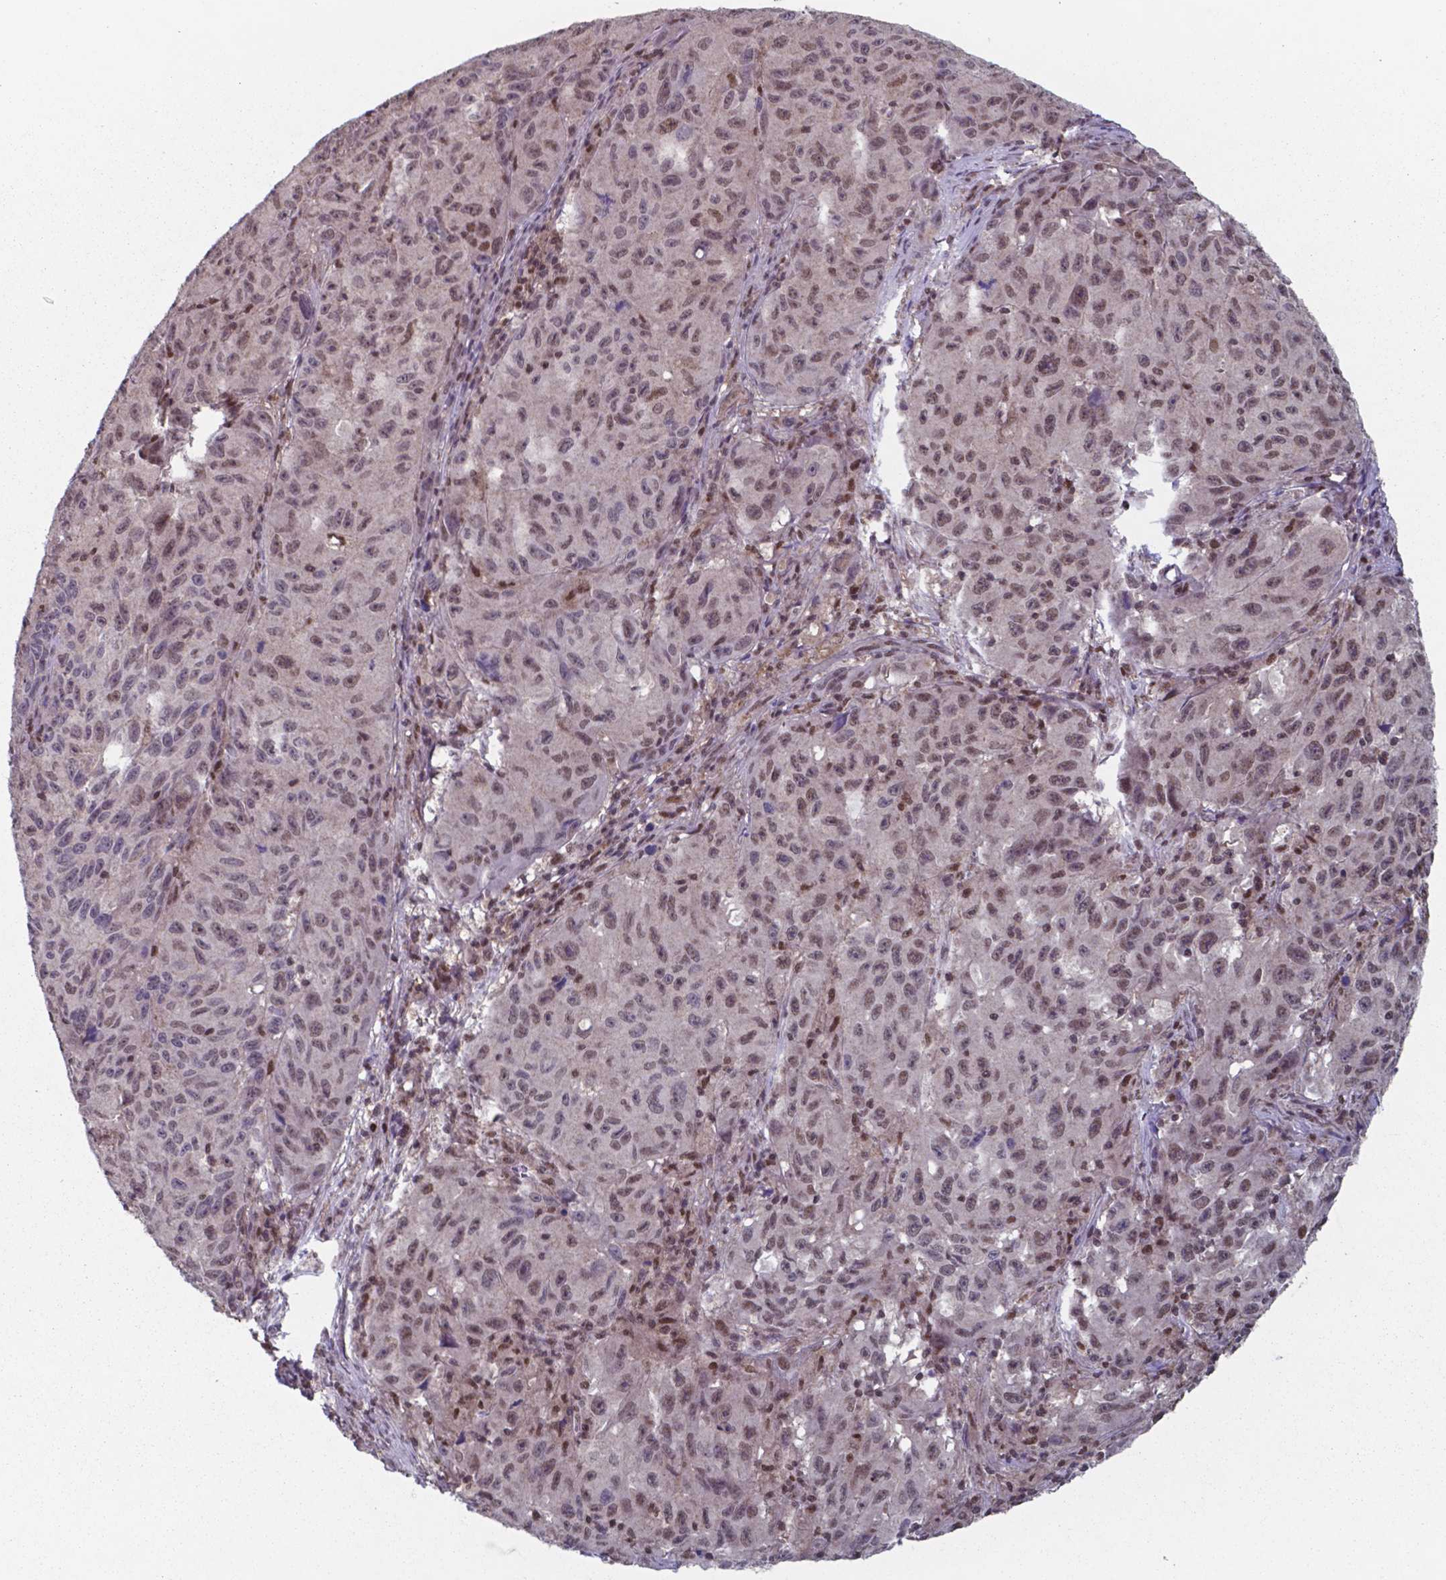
{"staining": {"intensity": "weak", "quantity": ">75%", "location": "nuclear"}, "tissue": "melanoma", "cell_type": "Tumor cells", "image_type": "cancer", "snomed": [{"axis": "morphology", "description": "Malignant melanoma, NOS"}, {"axis": "topography", "description": "Vulva, labia, clitoris and Bartholin´s gland, NO"}], "caption": "Immunohistochemical staining of human malignant melanoma displays low levels of weak nuclear expression in approximately >75% of tumor cells. (brown staining indicates protein expression, while blue staining denotes nuclei).", "gene": "UBA1", "patient": {"sex": "female", "age": 75}}